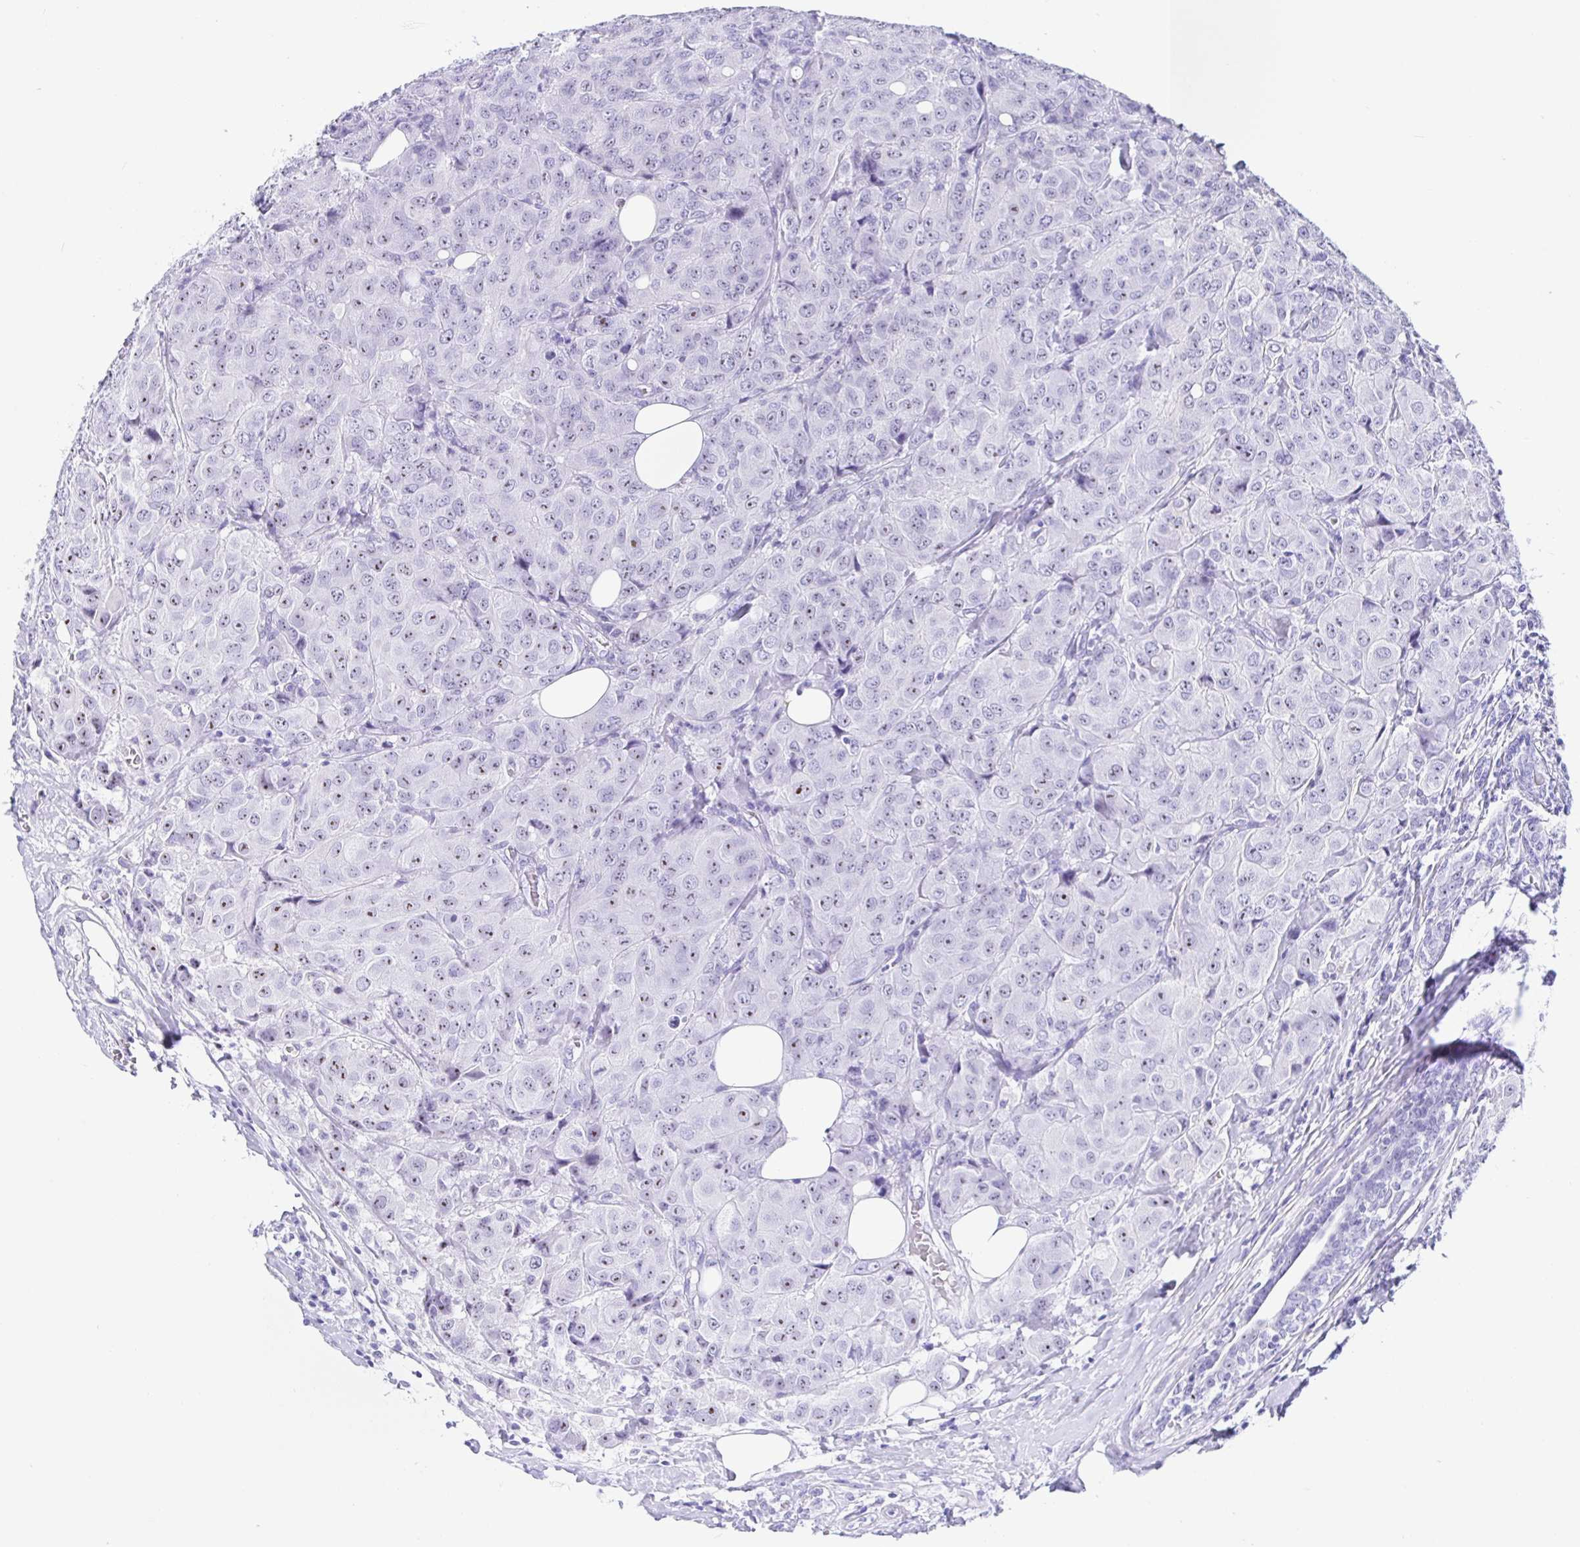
{"staining": {"intensity": "moderate", "quantity": "<25%", "location": "nuclear"}, "tissue": "breast cancer", "cell_type": "Tumor cells", "image_type": "cancer", "snomed": [{"axis": "morphology", "description": "Duct carcinoma"}, {"axis": "topography", "description": "Breast"}], "caption": "Breast invasive ductal carcinoma stained for a protein exhibits moderate nuclear positivity in tumor cells.", "gene": "PRAMEF19", "patient": {"sex": "female", "age": 43}}